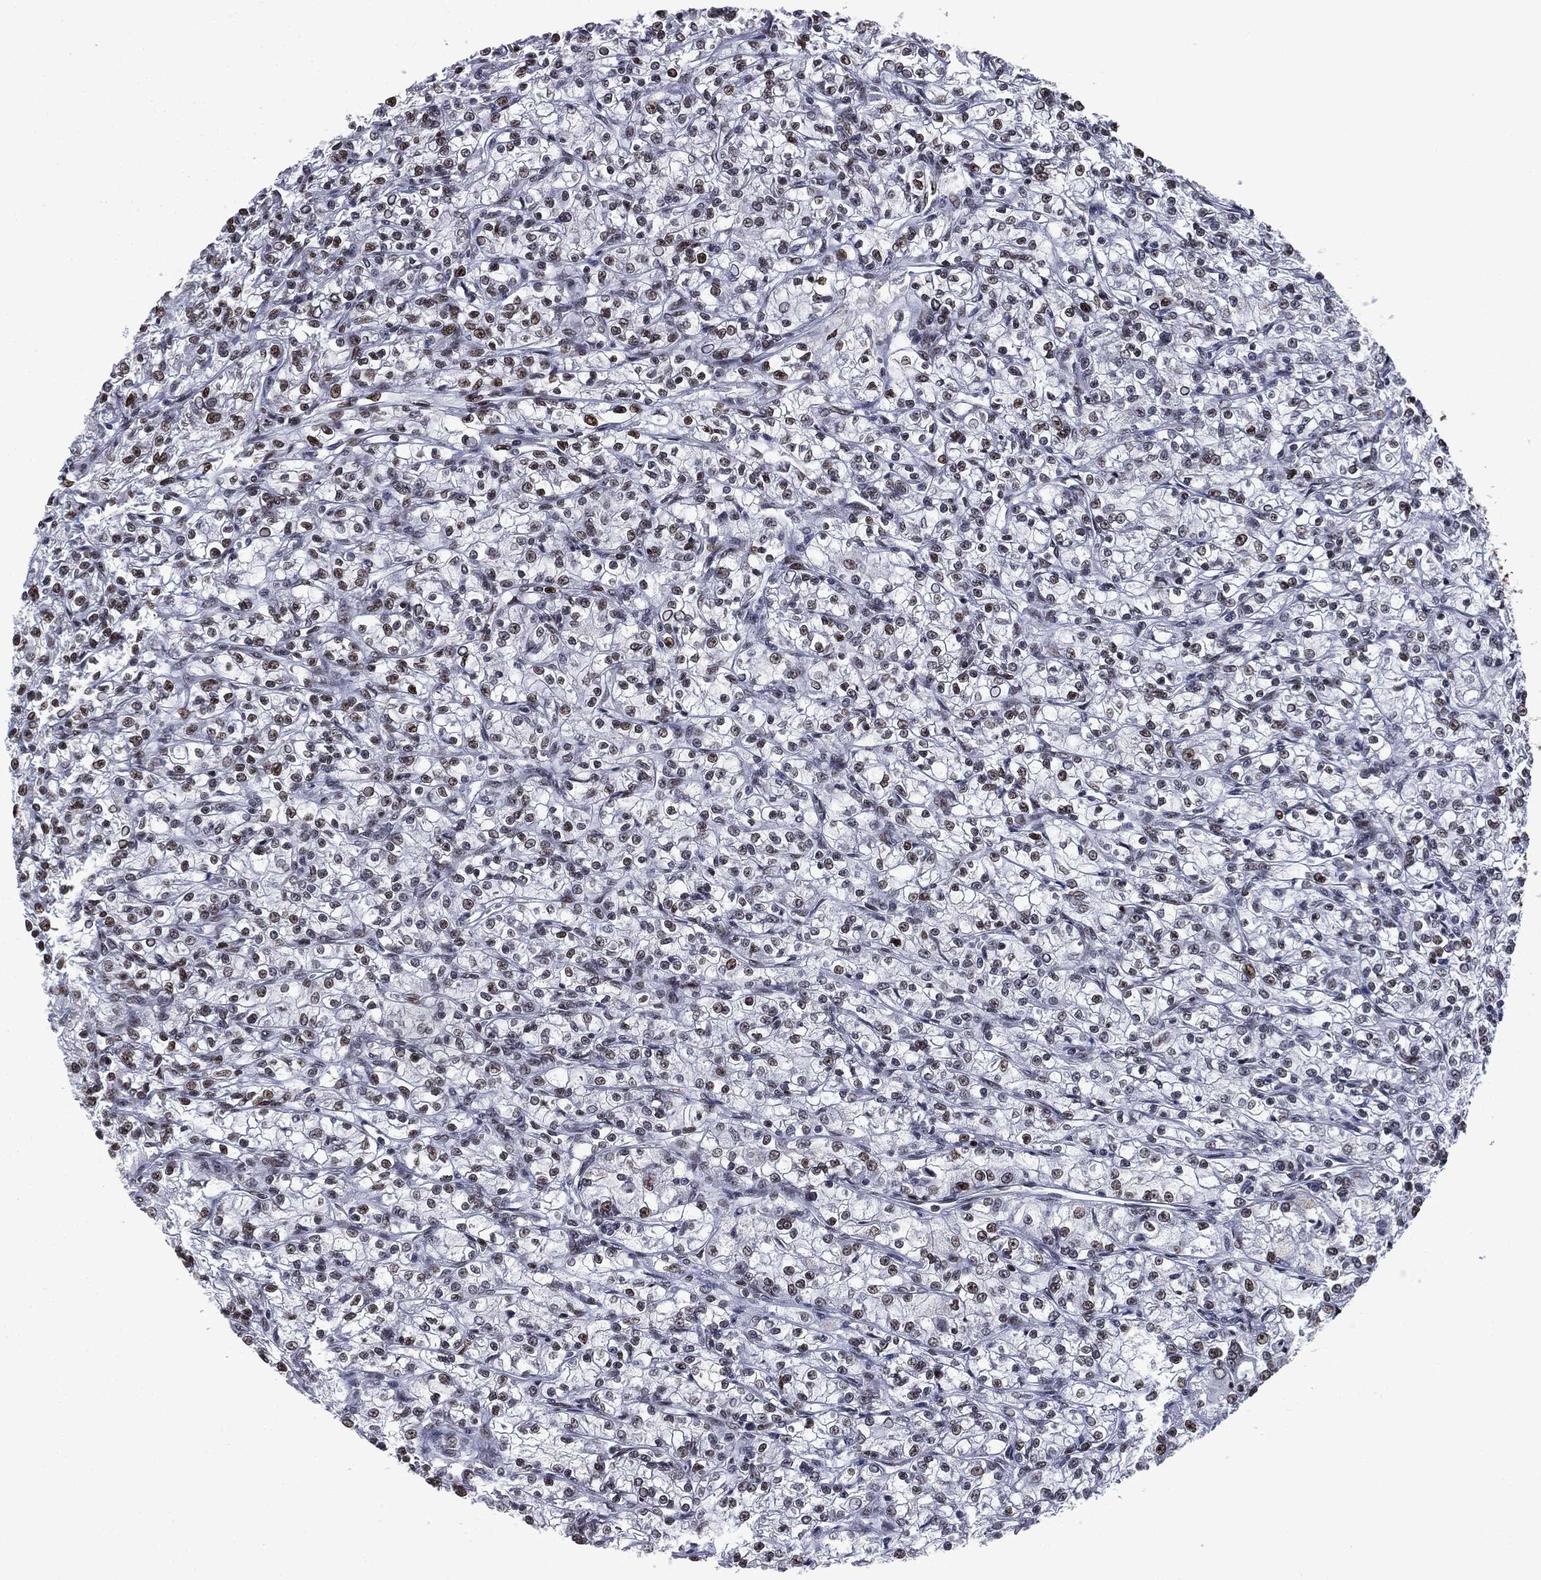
{"staining": {"intensity": "strong", "quantity": "25%-75%", "location": "nuclear"}, "tissue": "renal cancer", "cell_type": "Tumor cells", "image_type": "cancer", "snomed": [{"axis": "morphology", "description": "Adenocarcinoma, NOS"}, {"axis": "topography", "description": "Kidney"}], "caption": "Protein expression analysis of renal adenocarcinoma displays strong nuclear expression in approximately 25%-75% of tumor cells.", "gene": "MSH2", "patient": {"sex": "female", "age": 59}}